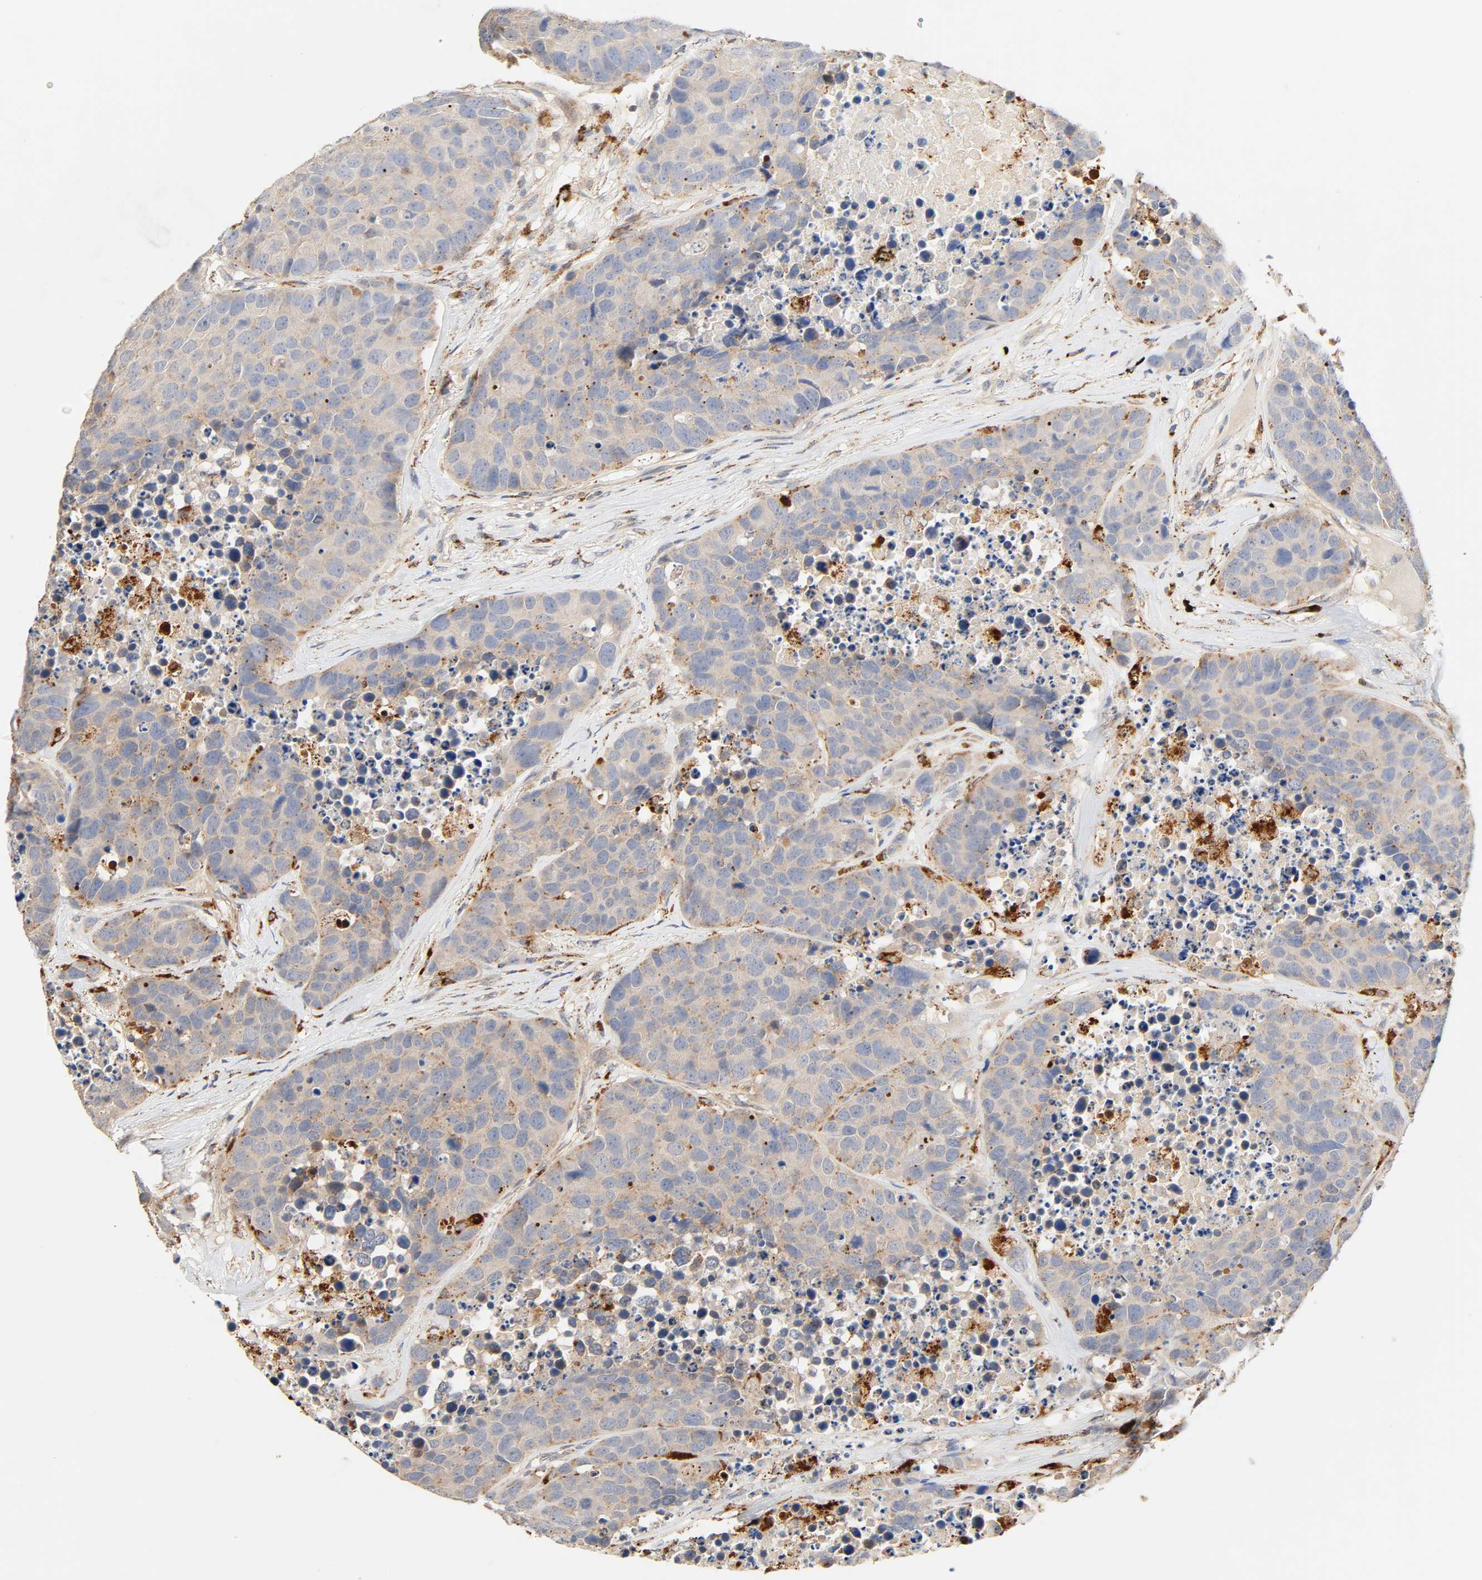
{"staining": {"intensity": "weak", "quantity": ">75%", "location": "cytoplasmic/membranous"}, "tissue": "carcinoid", "cell_type": "Tumor cells", "image_type": "cancer", "snomed": [{"axis": "morphology", "description": "Carcinoid, malignant, NOS"}, {"axis": "topography", "description": "Lung"}], "caption": "Weak cytoplasmic/membranous protein expression is appreciated in about >75% of tumor cells in carcinoid.", "gene": "MAPK6", "patient": {"sex": "male", "age": 60}}